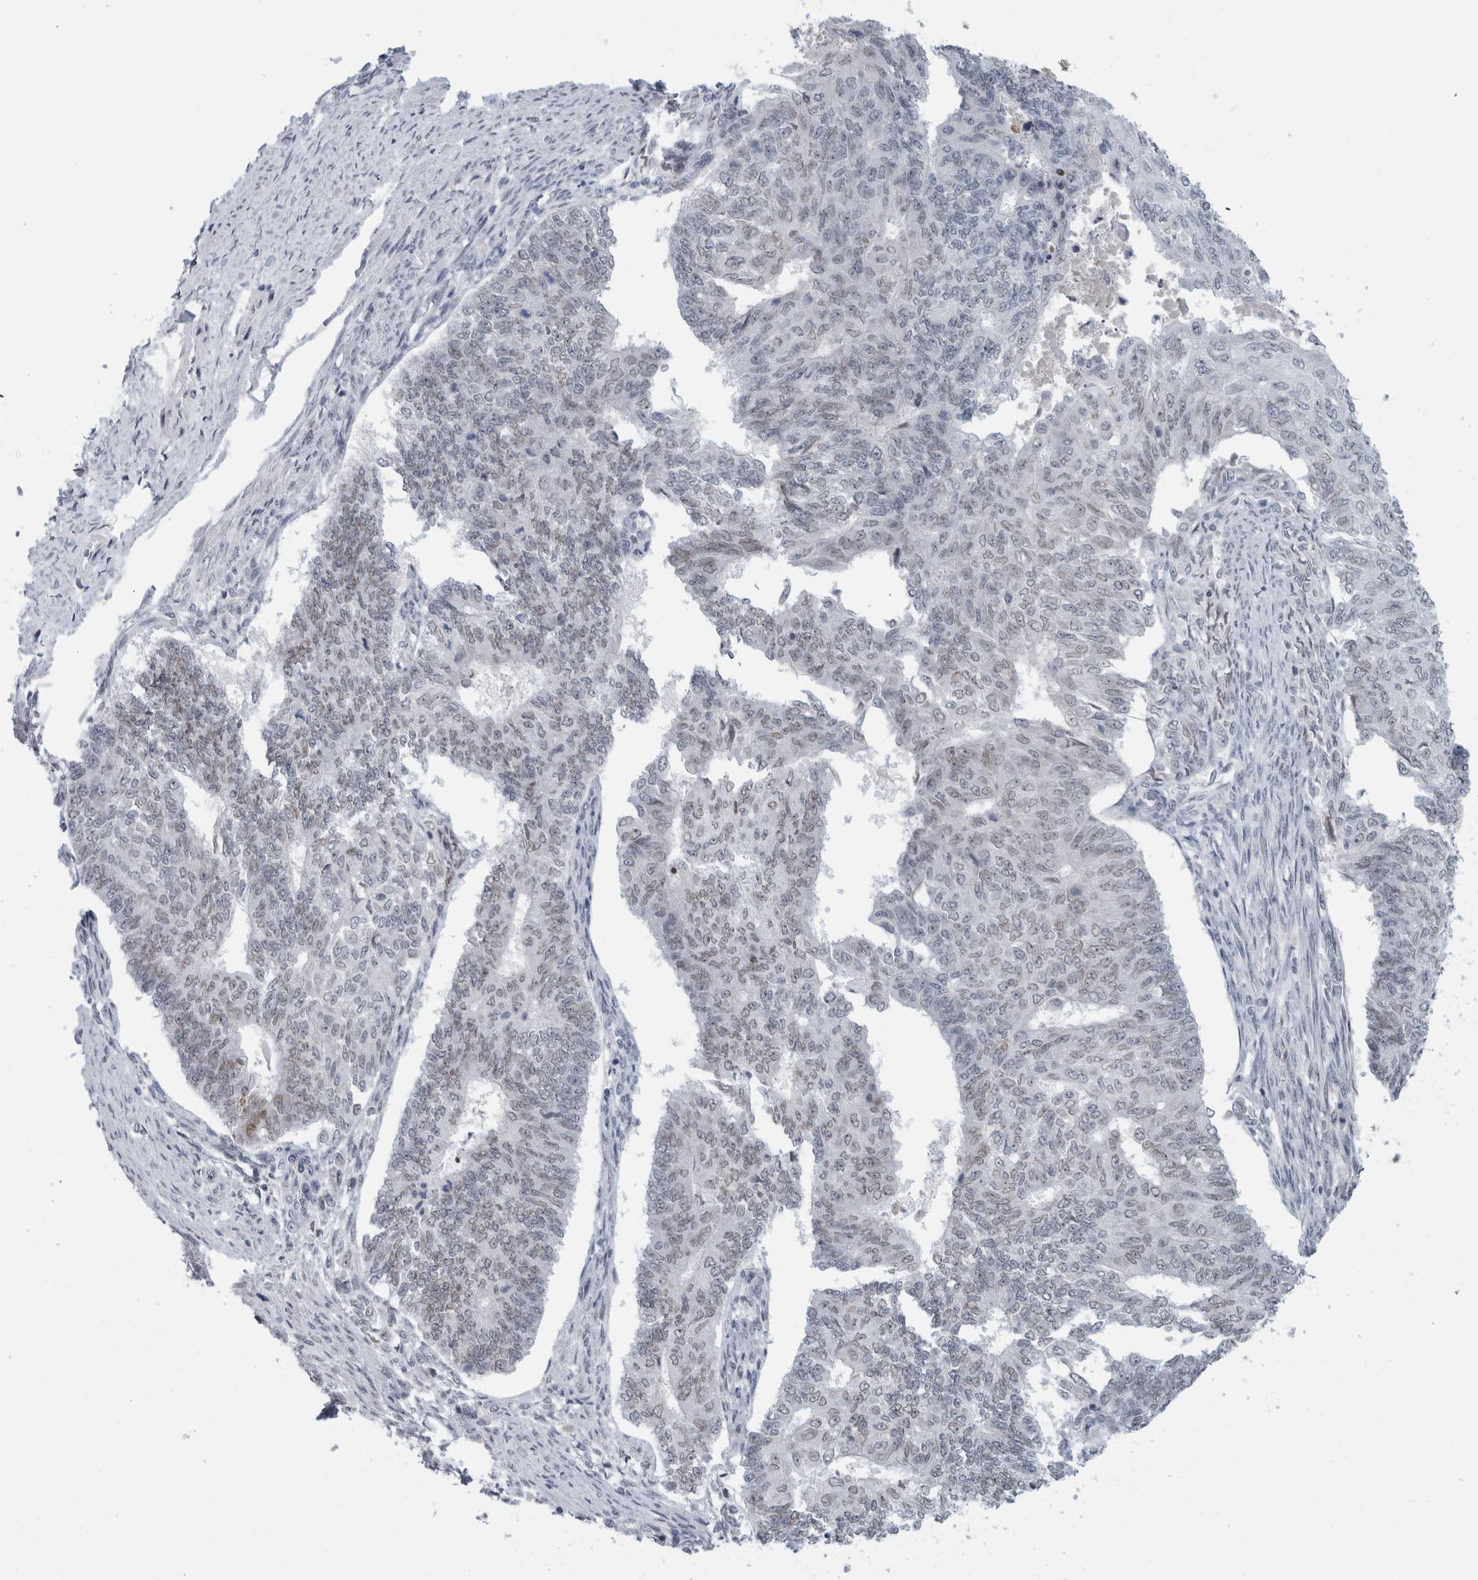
{"staining": {"intensity": "weak", "quantity": "<25%", "location": "nuclear"}, "tissue": "endometrial cancer", "cell_type": "Tumor cells", "image_type": "cancer", "snomed": [{"axis": "morphology", "description": "Adenocarcinoma, NOS"}, {"axis": "topography", "description": "Endometrium"}], "caption": "Immunohistochemical staining of adenocarcinoma (endometrial) displays no significant positivity in tumor cells.", "gene": "ZNF770", "patient": {"sex": "female", "age": 32}}